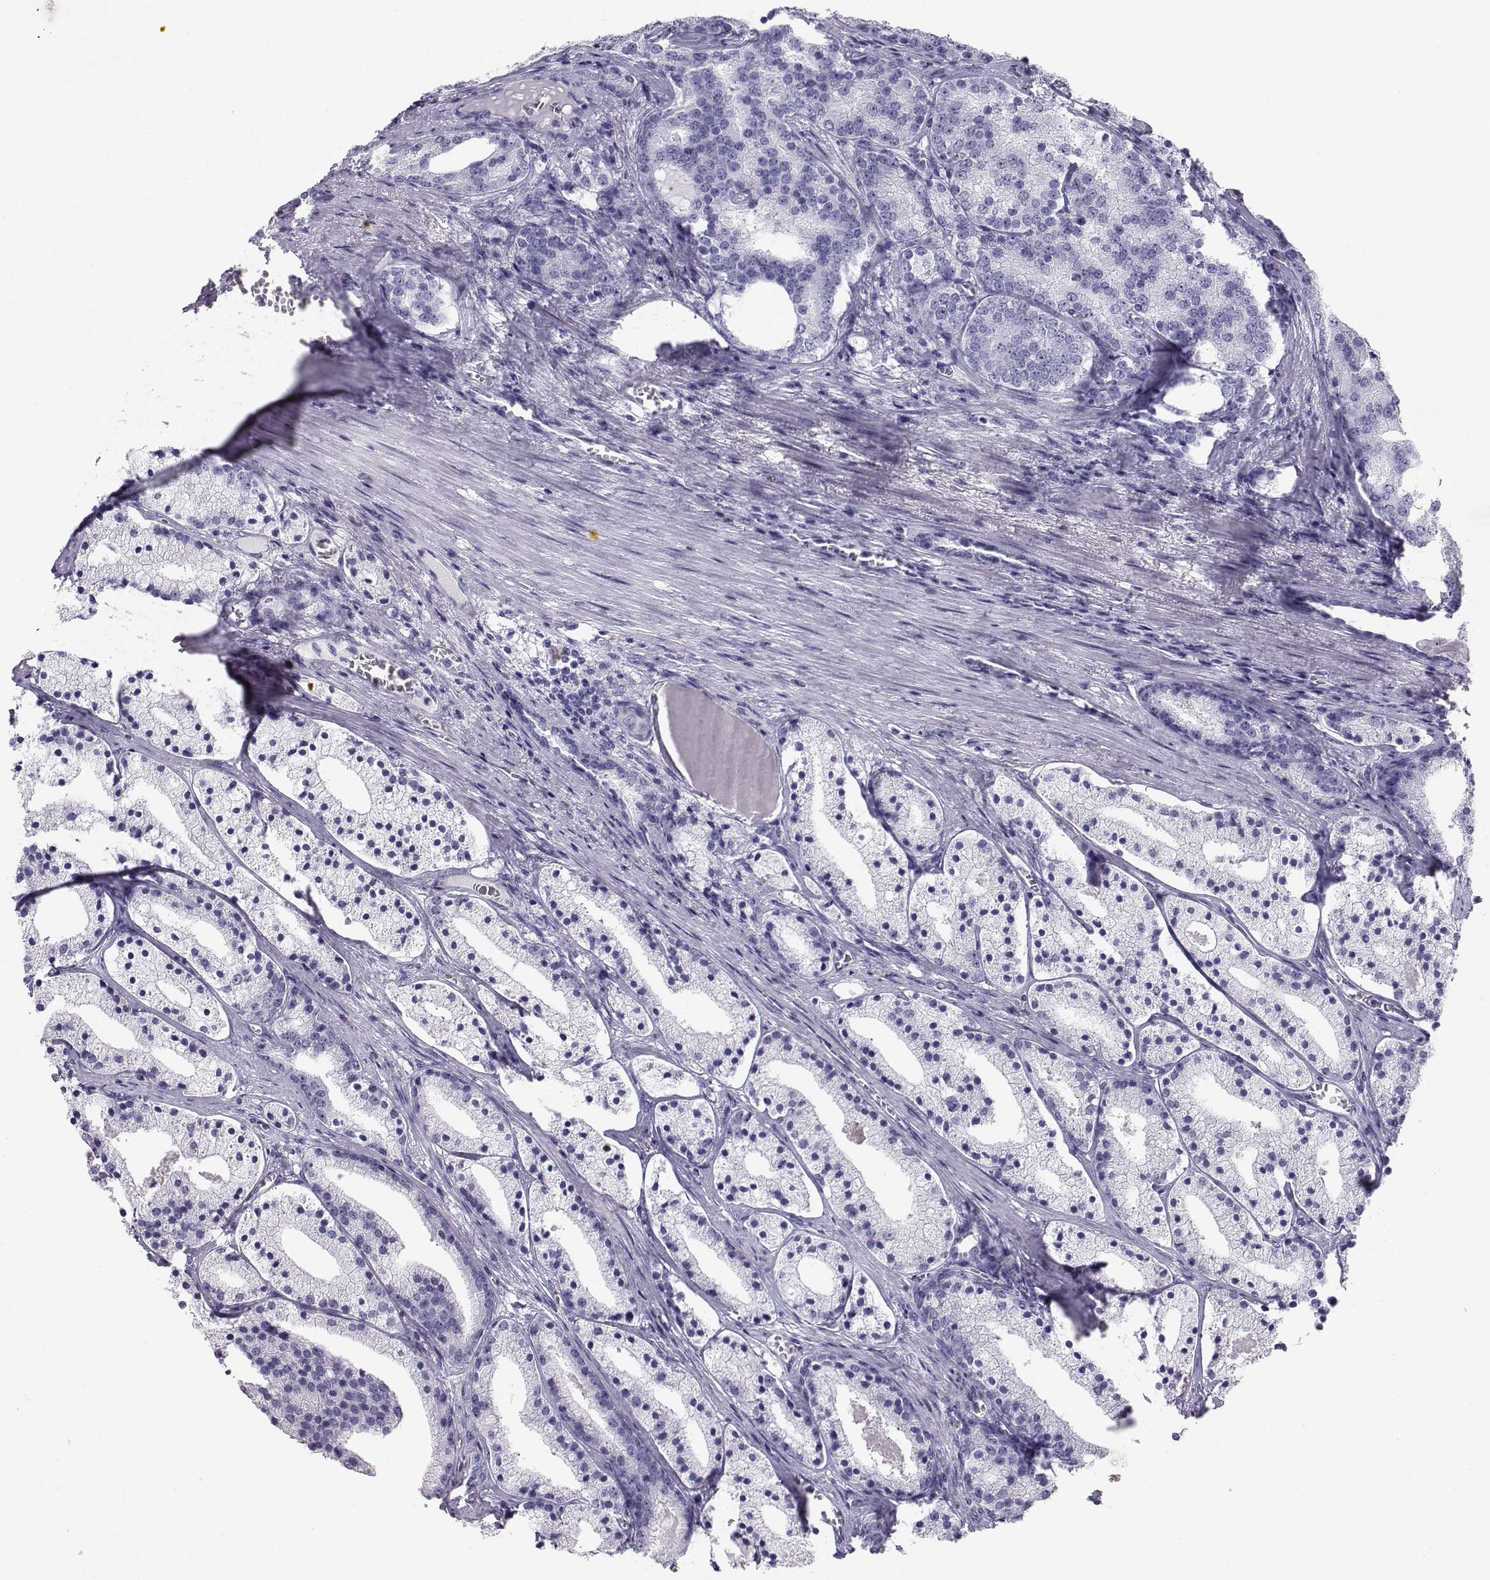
{"staining": {"intensity": "negative", "quantity": "none", "location": "none"}, "tissue": "prostate cancer", "cell_type": "Tumor cells", "image_type": "cancer", "snomed": [{"axis": "morphology", "description": "Adenocarcinoma, NOS"}, {"axis": "topography", "description": "Prostate"}], "caption": "Immunohistochemical staining of human prostate adenocarcinoma exhibits no significant positivity in tumor cells. (DAB immunohistochemistry (IHC), high magnification).", "gene": "SST", "patient": {"sex": "male", "age": 69}}